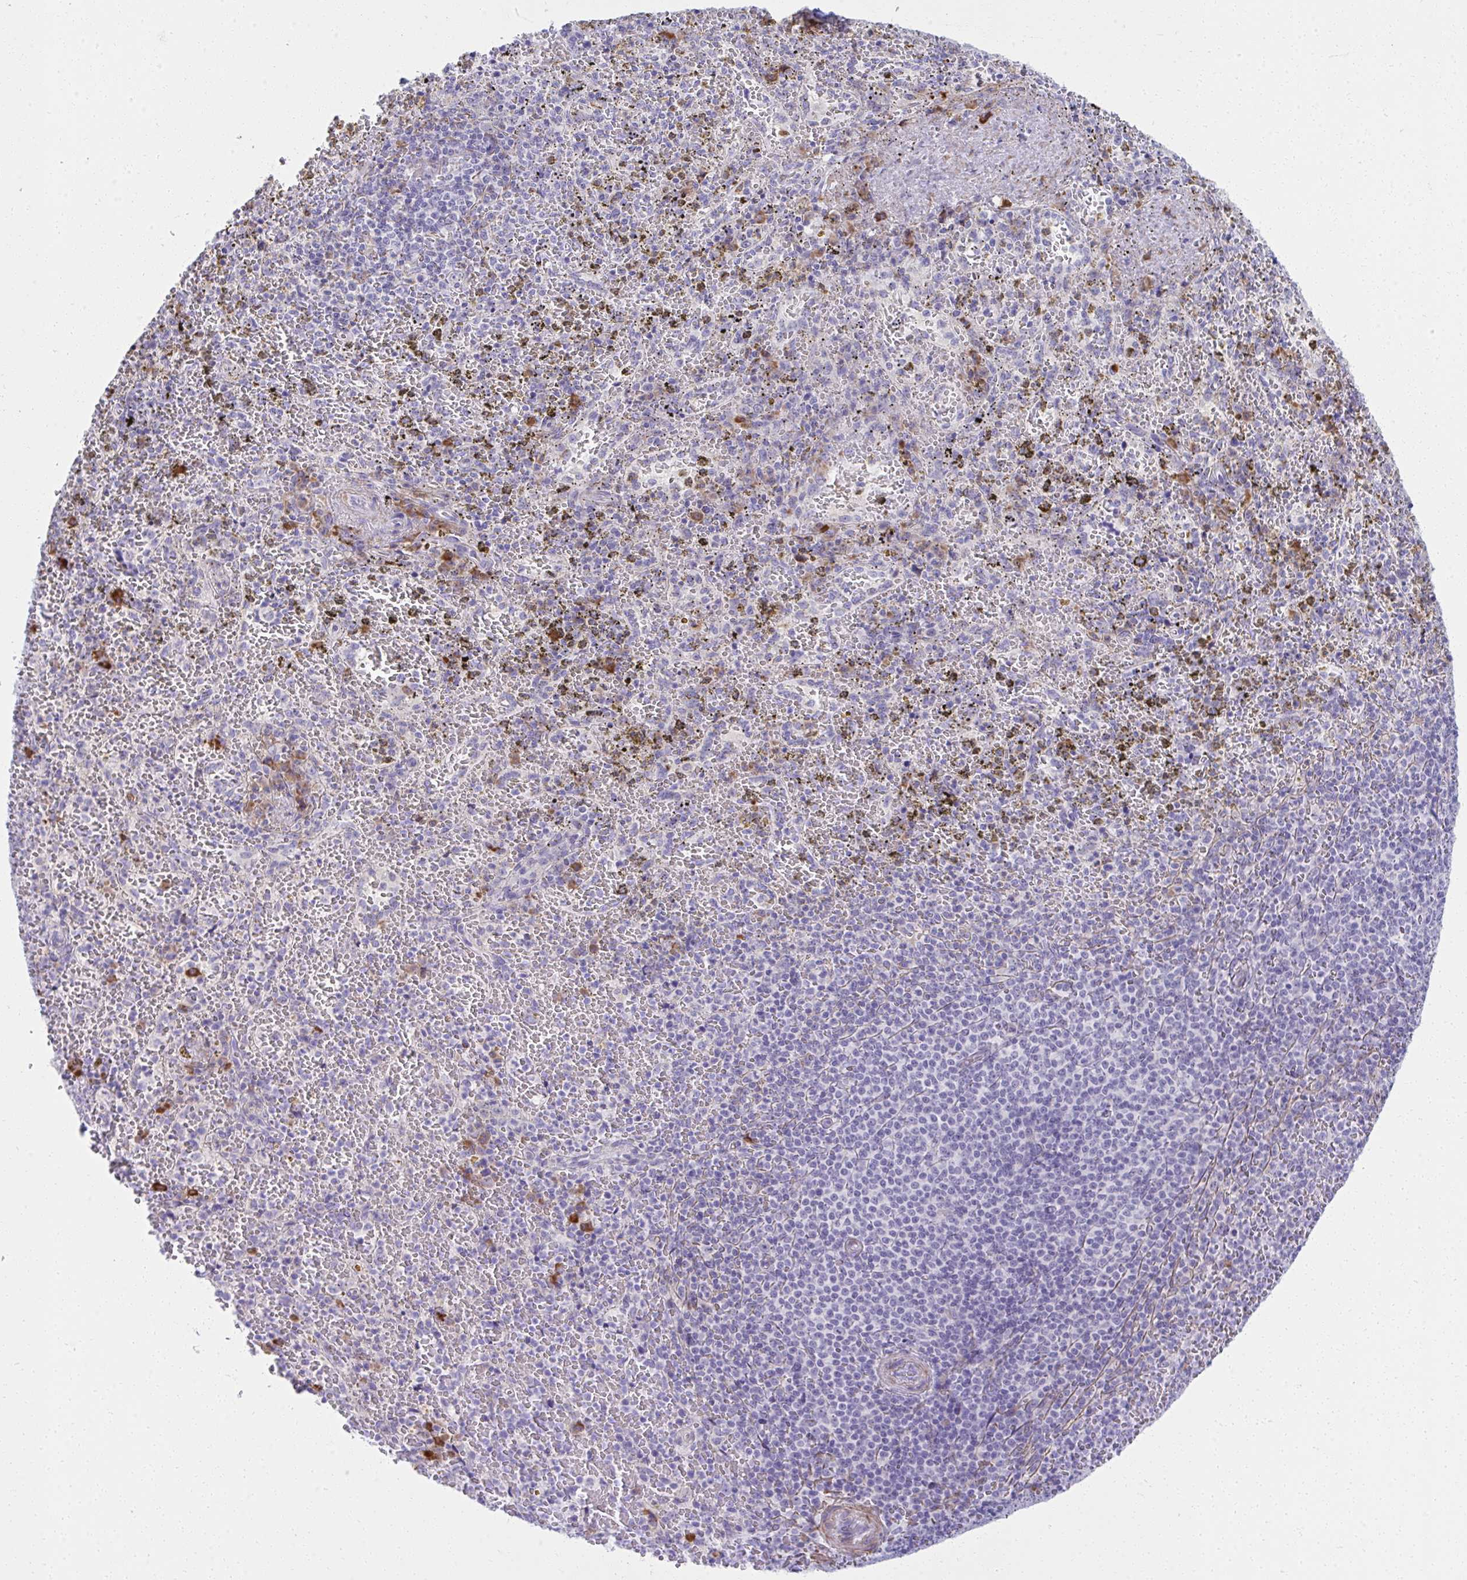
{"staining": {"intensity": "strong", "quantity": "<25%", "location": "cytoplasmic/membranous"}, "tissue": "spleen", "cell_type": "Cells in red pulp", "image_type": "normal", "snomed": [{"axis": "morphology", "description": "Normal tissue, NOS"}, {"axis": "topography", "description": "Spleen"}], "caption": "Spleen was stained to show a protein in brown. There is medium levels of strong cytoplasmic/membranous expression in approximately <25% of cells in red pulp. Using DAB (brown) and hematoxylin (blue) stains, captured at high magnification using brightfield microscopy.", "gene": "PUS7L", "patient": {"sex": "female", "age": 50}}